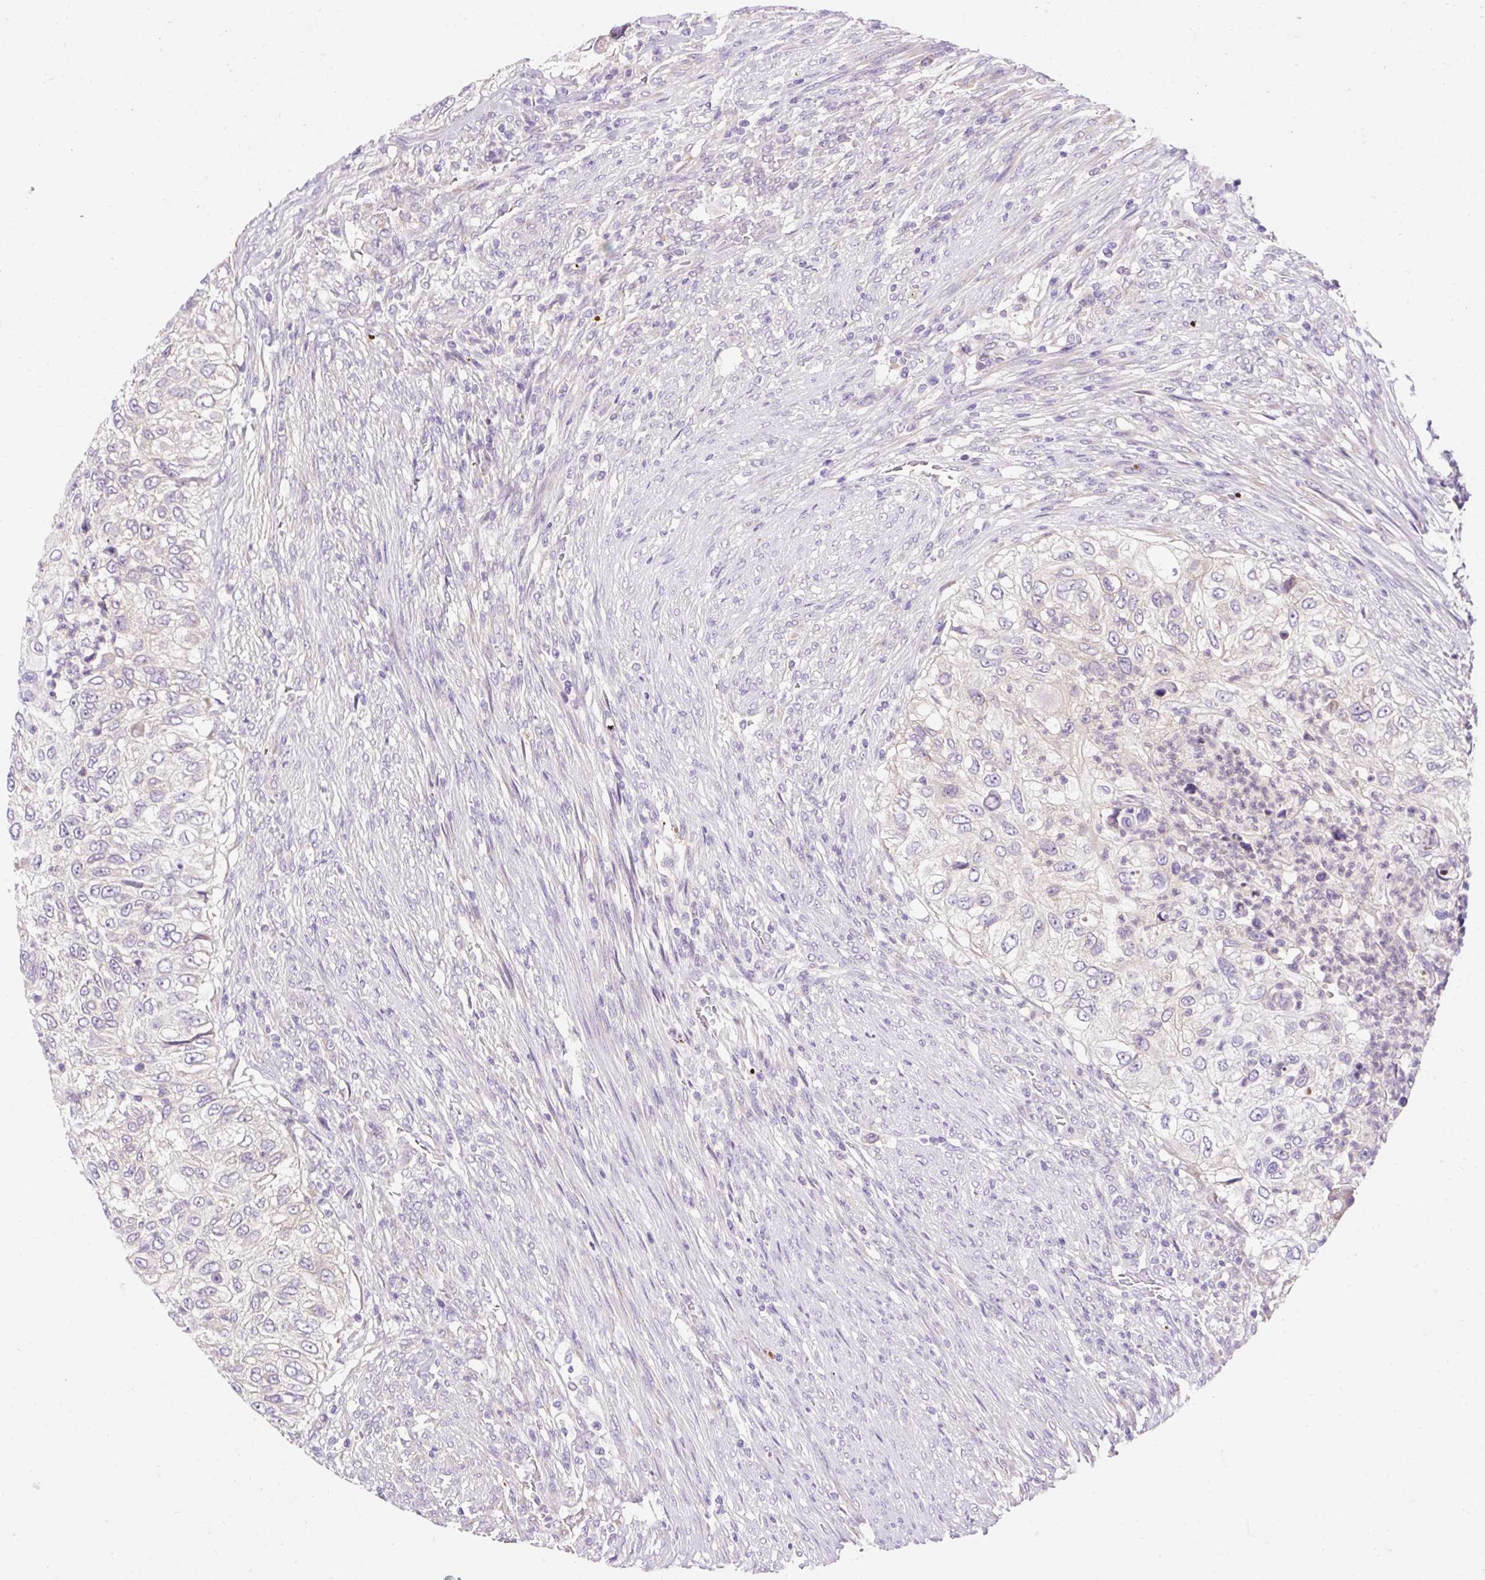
{"staining": {"intensity": "weak", "quantity": "<25%", "location": "cytoplasmic/membranous"}, "tissue": "urothelial cancer", "cell_type": "Tumor cells", "image_type": "cancer", "snomed": [{"axis": "morphology", "description": "Urothelial carcinoma, High grade"}, {"axis": "topography", "description": "Urinary bladder"}], "caption": "High-grade urothelial carcinoma was stained to show a protein in brown. There is no significant positivity in tumor cells.", "gene": "GPR45", "patient": {"sex": "female", "age": 60}}